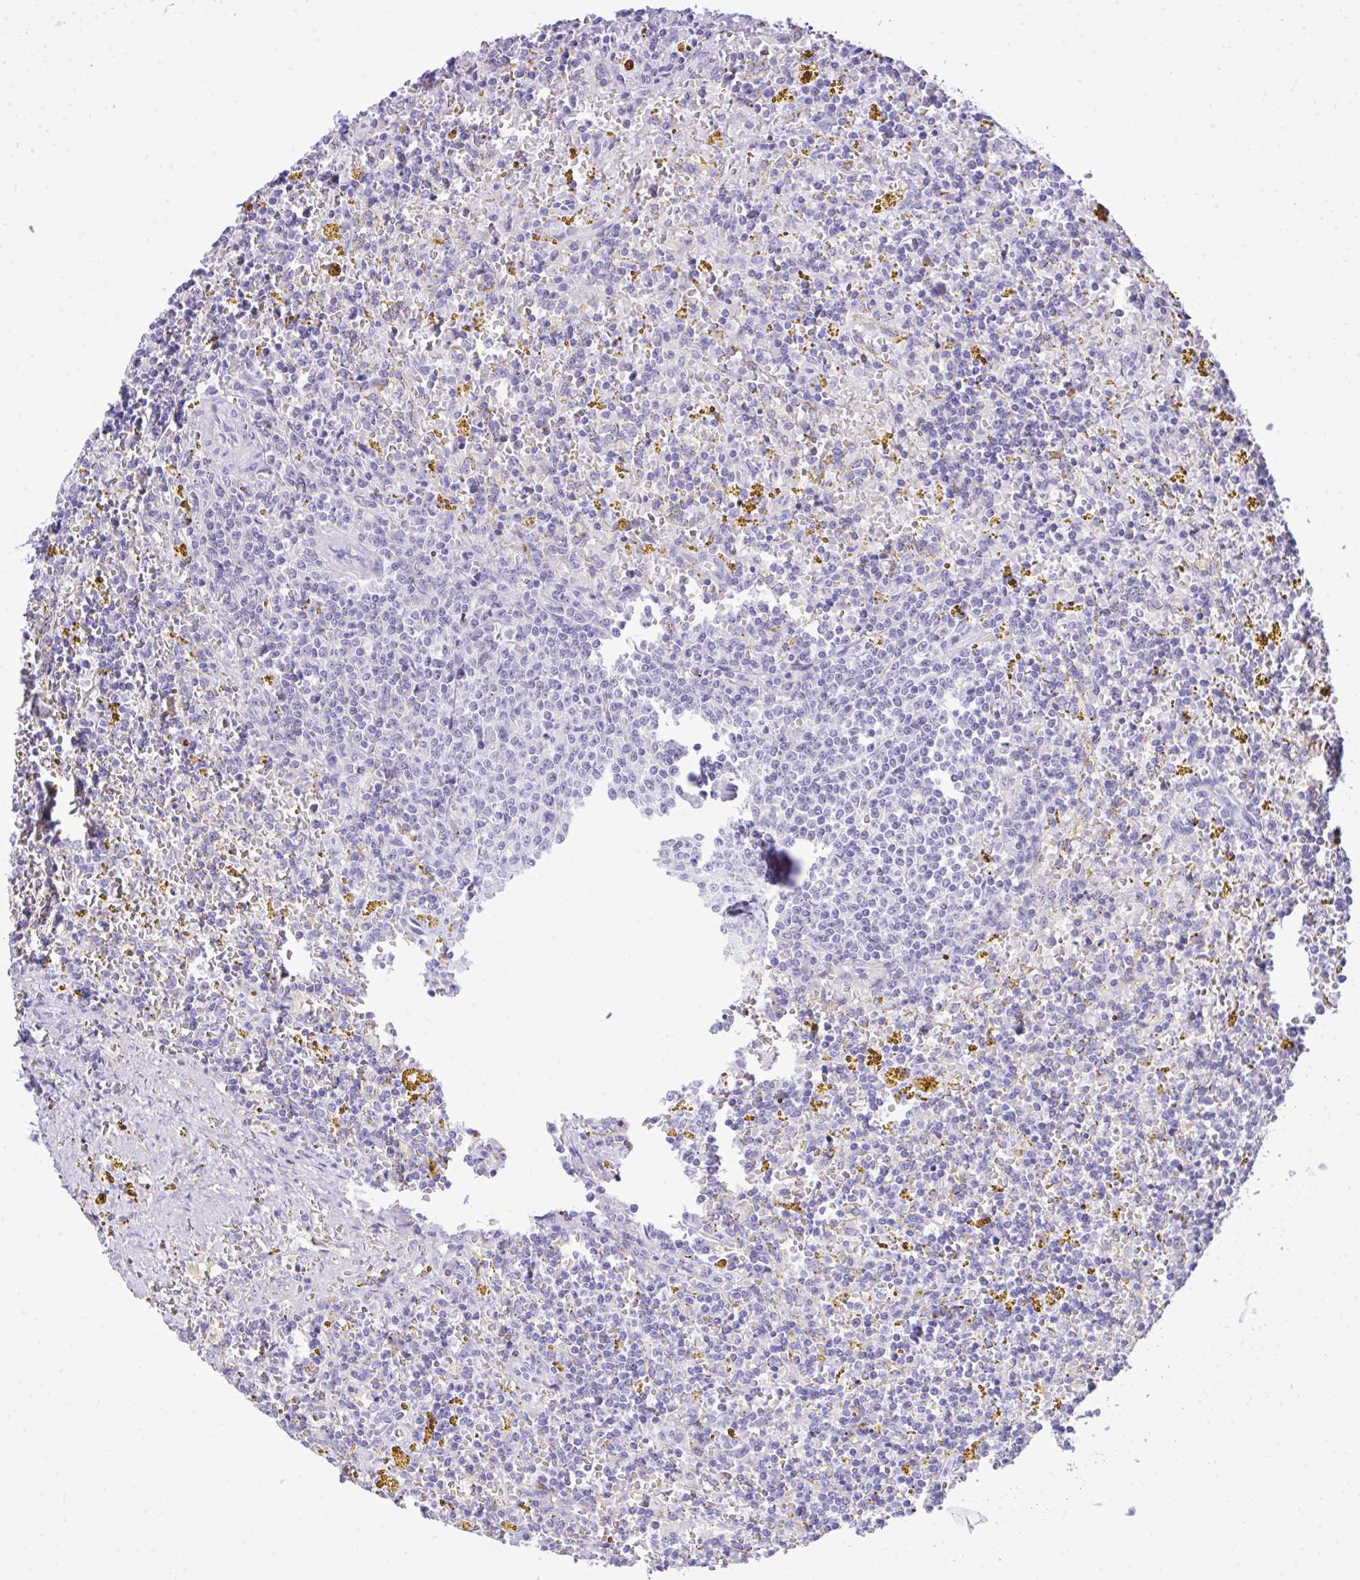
{"staining": {"intensity": "negative", "quantity": "none", "location": "none"}, "tissue": "lymphoma", "cell_type": "Tumor cells", "image_type": "cancer", "snomed": [{"axis": "morphology", "description": "Malignant lymphoma, non-Hodgkin's type, Low grade"}, {"axis": "topography", "description": "Spleen"}, {"axis": "topography", "description": "Lymph node"}], "caption": "Tumor cells are negative for brown protein staining in malignant lymphoma, non-Hodgkin's type (low-grade).", "gene": "EID3", "patient": {"sex": "female", "age": 66}}